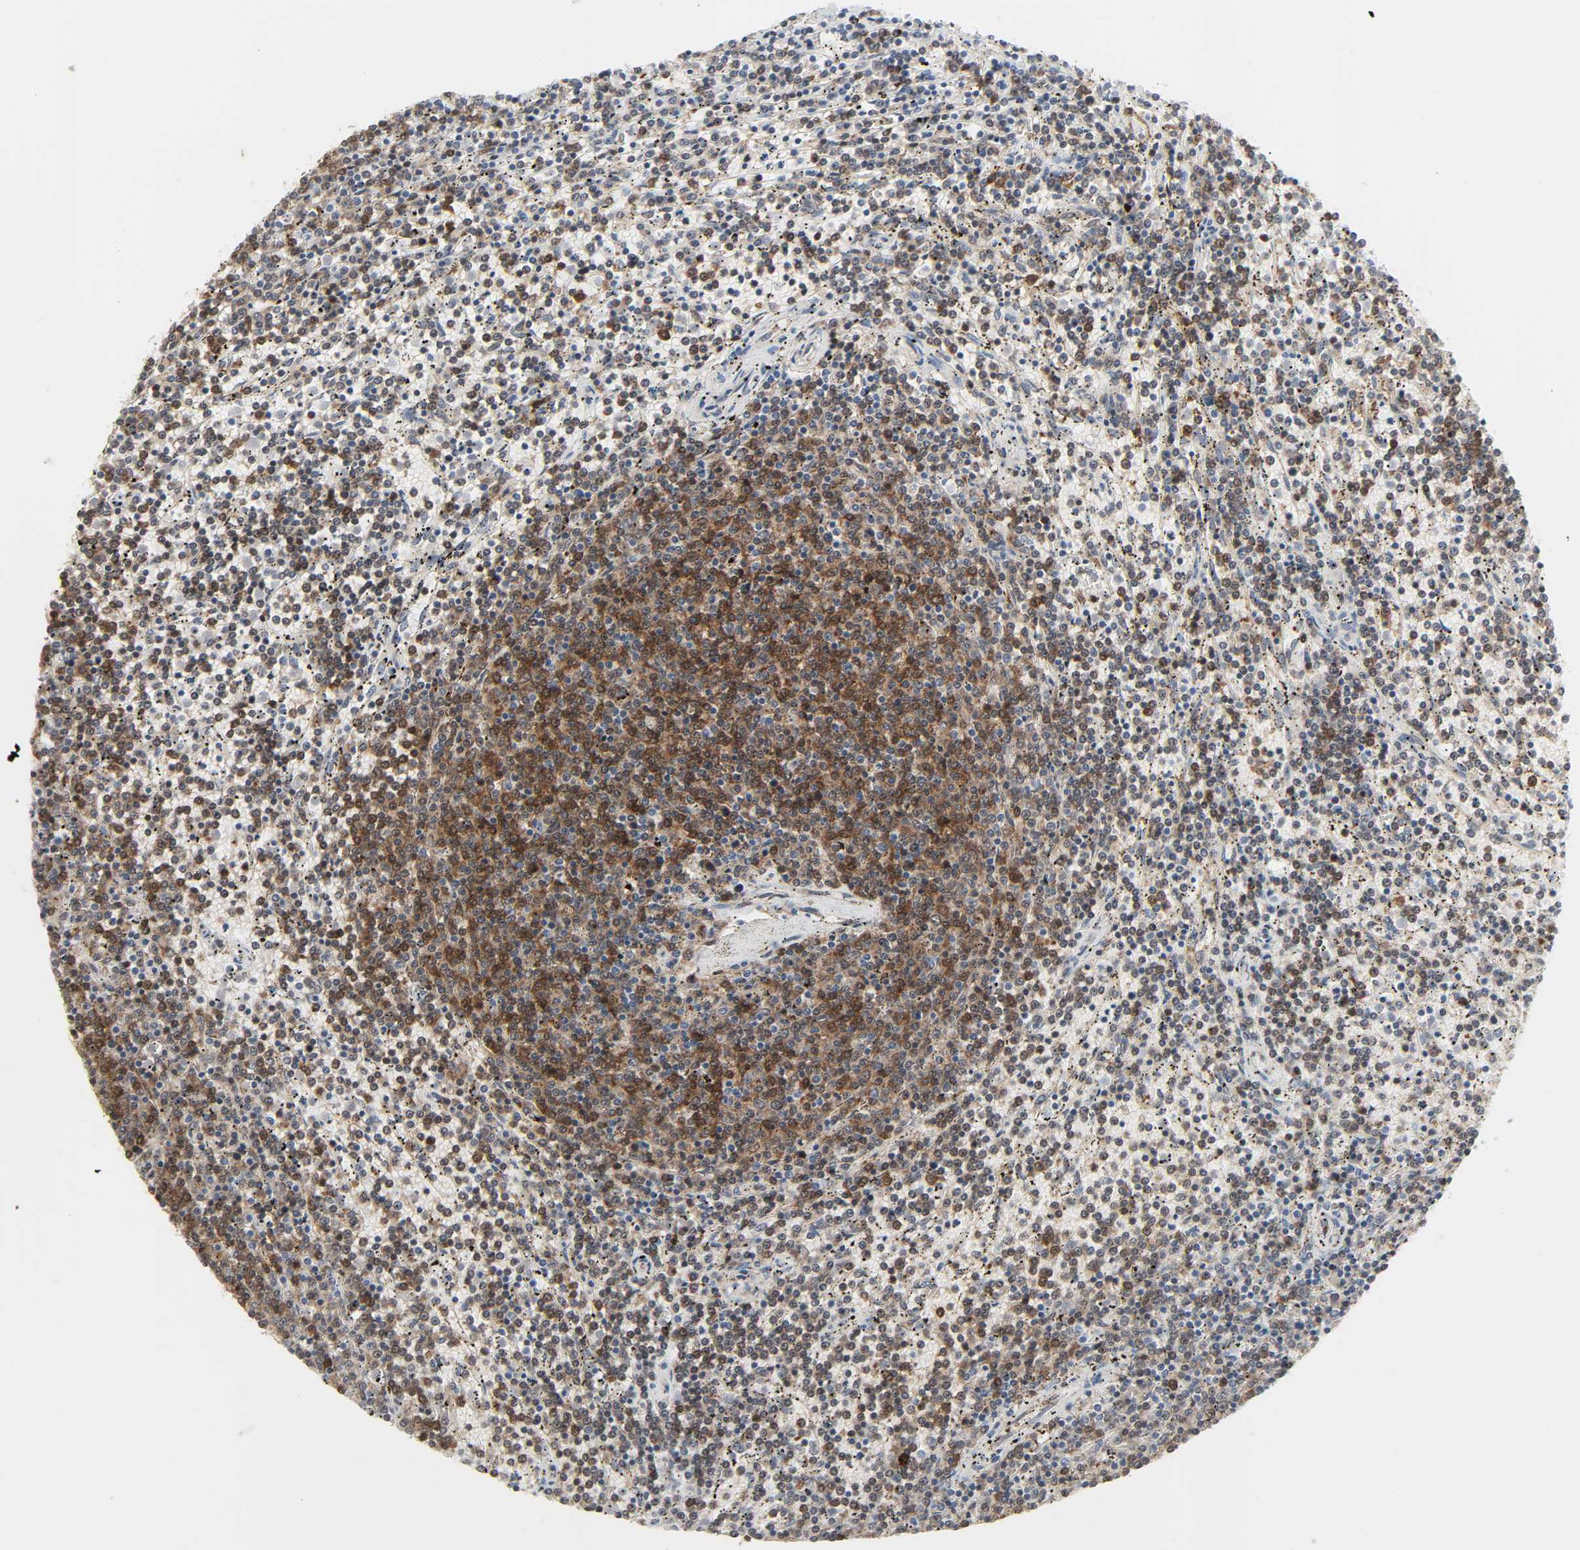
{"staining": {"intensity": "moderate", "quantity": "25%-75%", "location": "cytoplasmic/membranous"}, "tissue": "lymphoma", "cell_type": "Tumor cells", "image_type": "cancer", "snomed": [{"axis": "morphology", "description": "Malignant lymphoma, non-Hodgkin's type, Low grade"}, {"axis": "topography", "description": "Spleen"}], "caption": "A brown stain shows moderate cytoplasmic/membranous staining of a protein in human low-grade malignant lymphoma, non-Hodgkin's type tumor cells.", "gene": "GSK3A", "patient": {"sex": "female", "age": 50}}